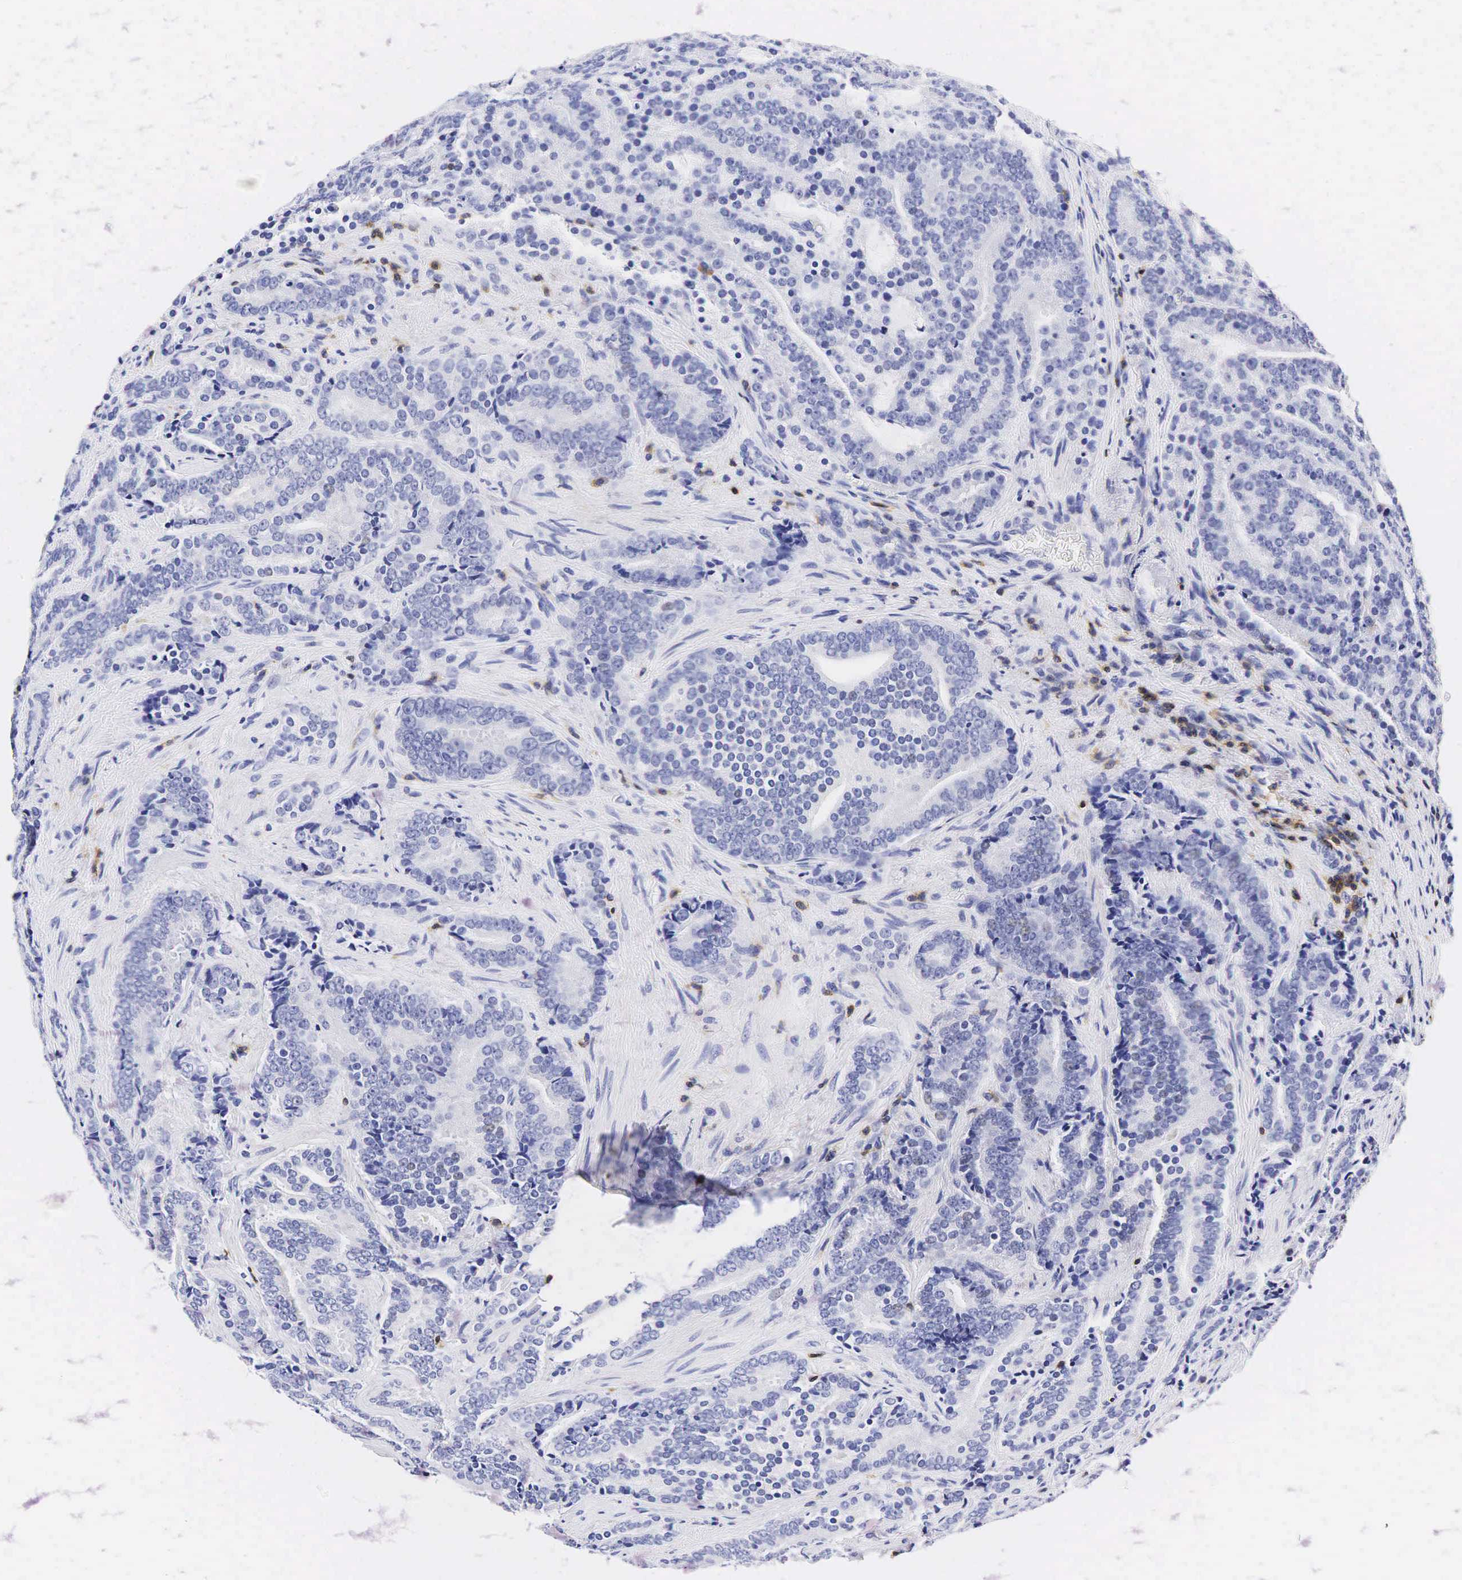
{"staining": {"intensity": "negative", "quantity": "none", "location": "none"}, "tissue": "prostate cancer", "cell_type": "Tumor cells", "image_type": "cancer", "snomed": [{"axis": "morphology", "description": "Adenocarcinoma, Medium grade"}, {"axis": "topography", "description": "Prostate"}], "caption": "DAB immunohistochemical staining of adenocarcinoma (medium-grade) (prostate) reveals no significant staining in tumor cells.", "gene": "CD3E", "patient": {"sex": "male", "age": 65}}